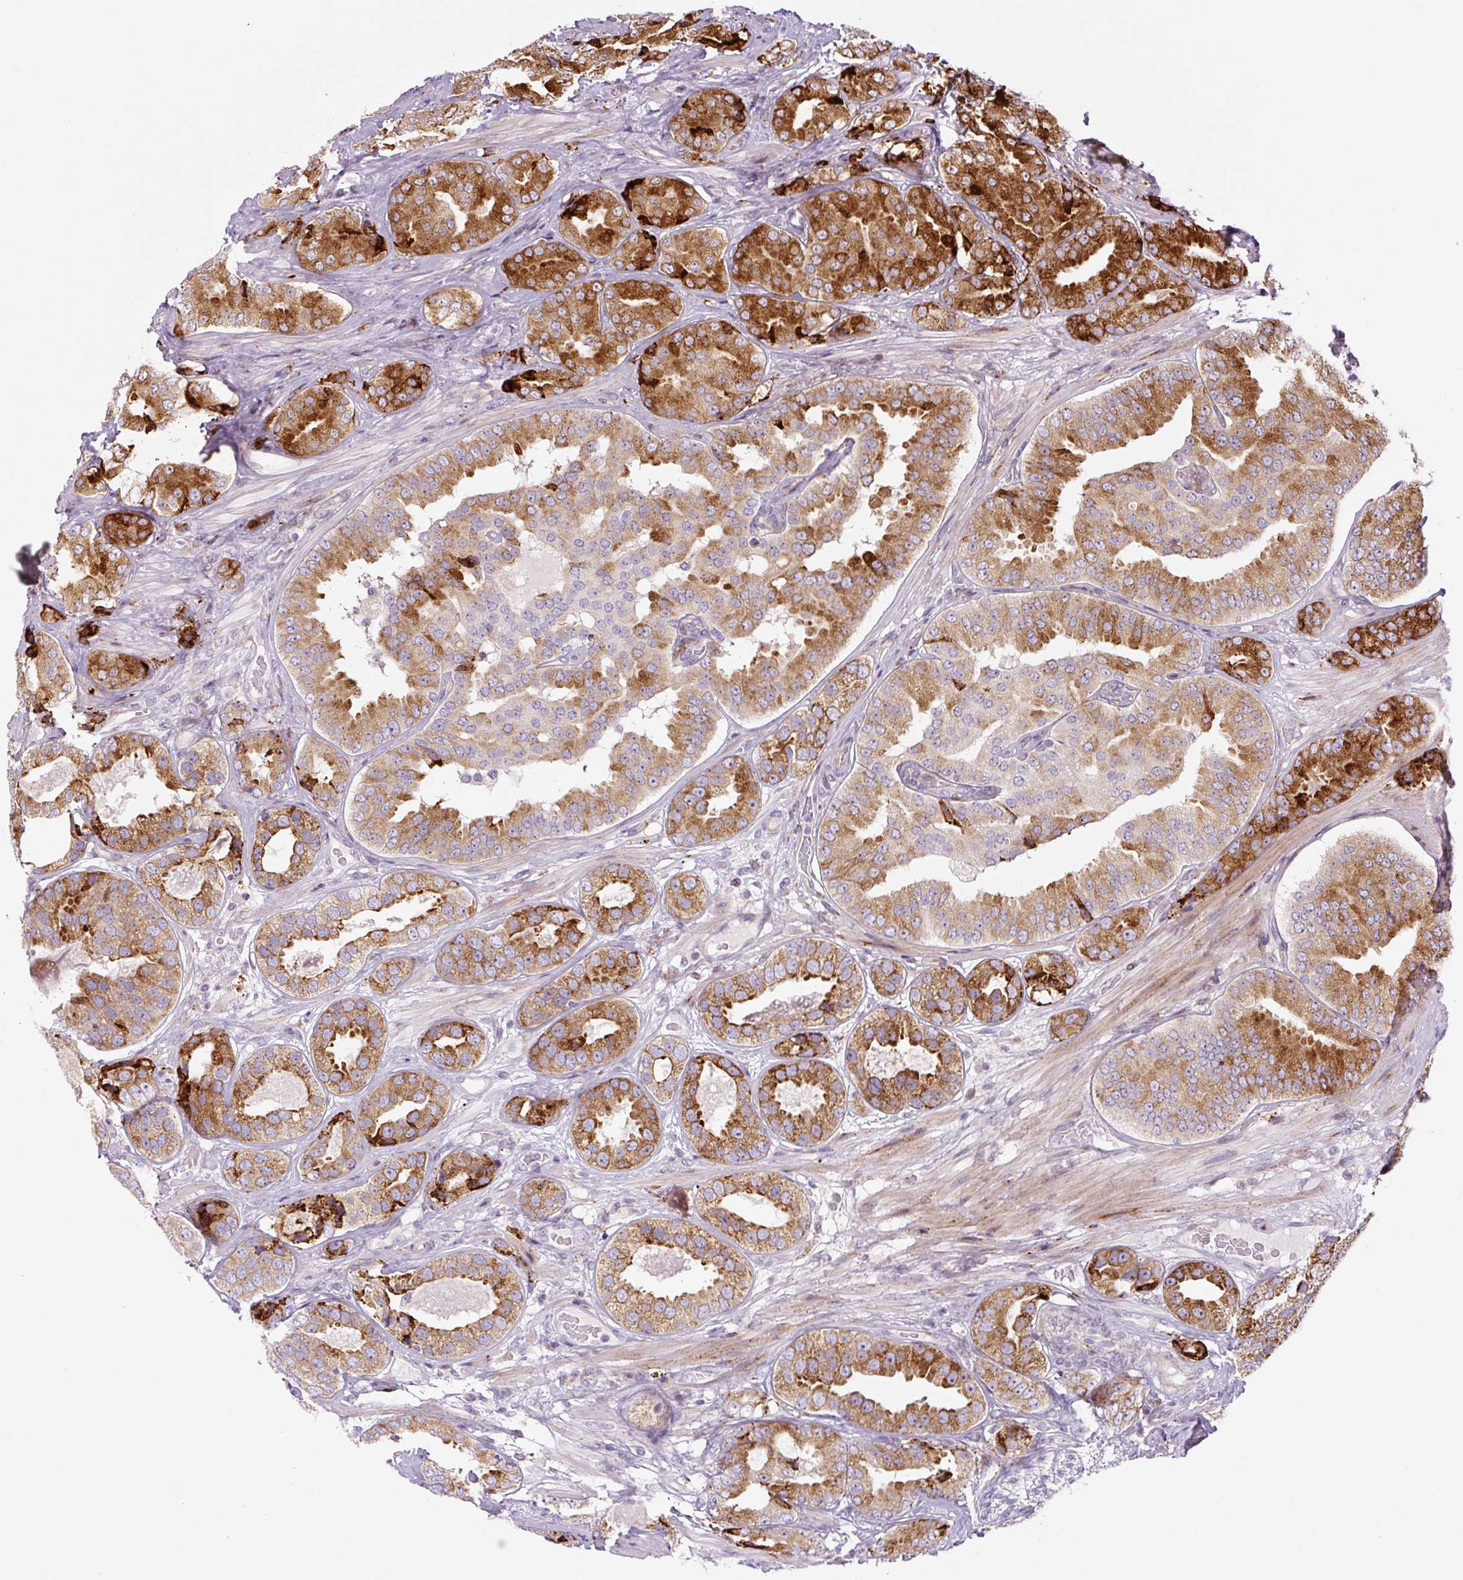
{"staining": {"intensity": "strong", "quantity": ">75%", "location": "cytoplasmic/membranous"}, "tissue": "prostate cancer", "cell_type": "Tumor cells", "image_type": "cancer", "snomed": [{"axis": "morphology", "description": "Adenocarcinoma, High grade"}, {"axis": "topography", "description": "Prostate"}], "caption": "An image of human prostate adenocarcinoma (high-grade) stained for a protein displays strong cytoplasmic/membranous brown staining in tumor cells. The staining is performed using DAB brown chromogen to label protein expression. The nuclei are counter-stained blue using hematoxylin.", "gene": "DISP3", "patient": {"sex": "male", "age": 63}}